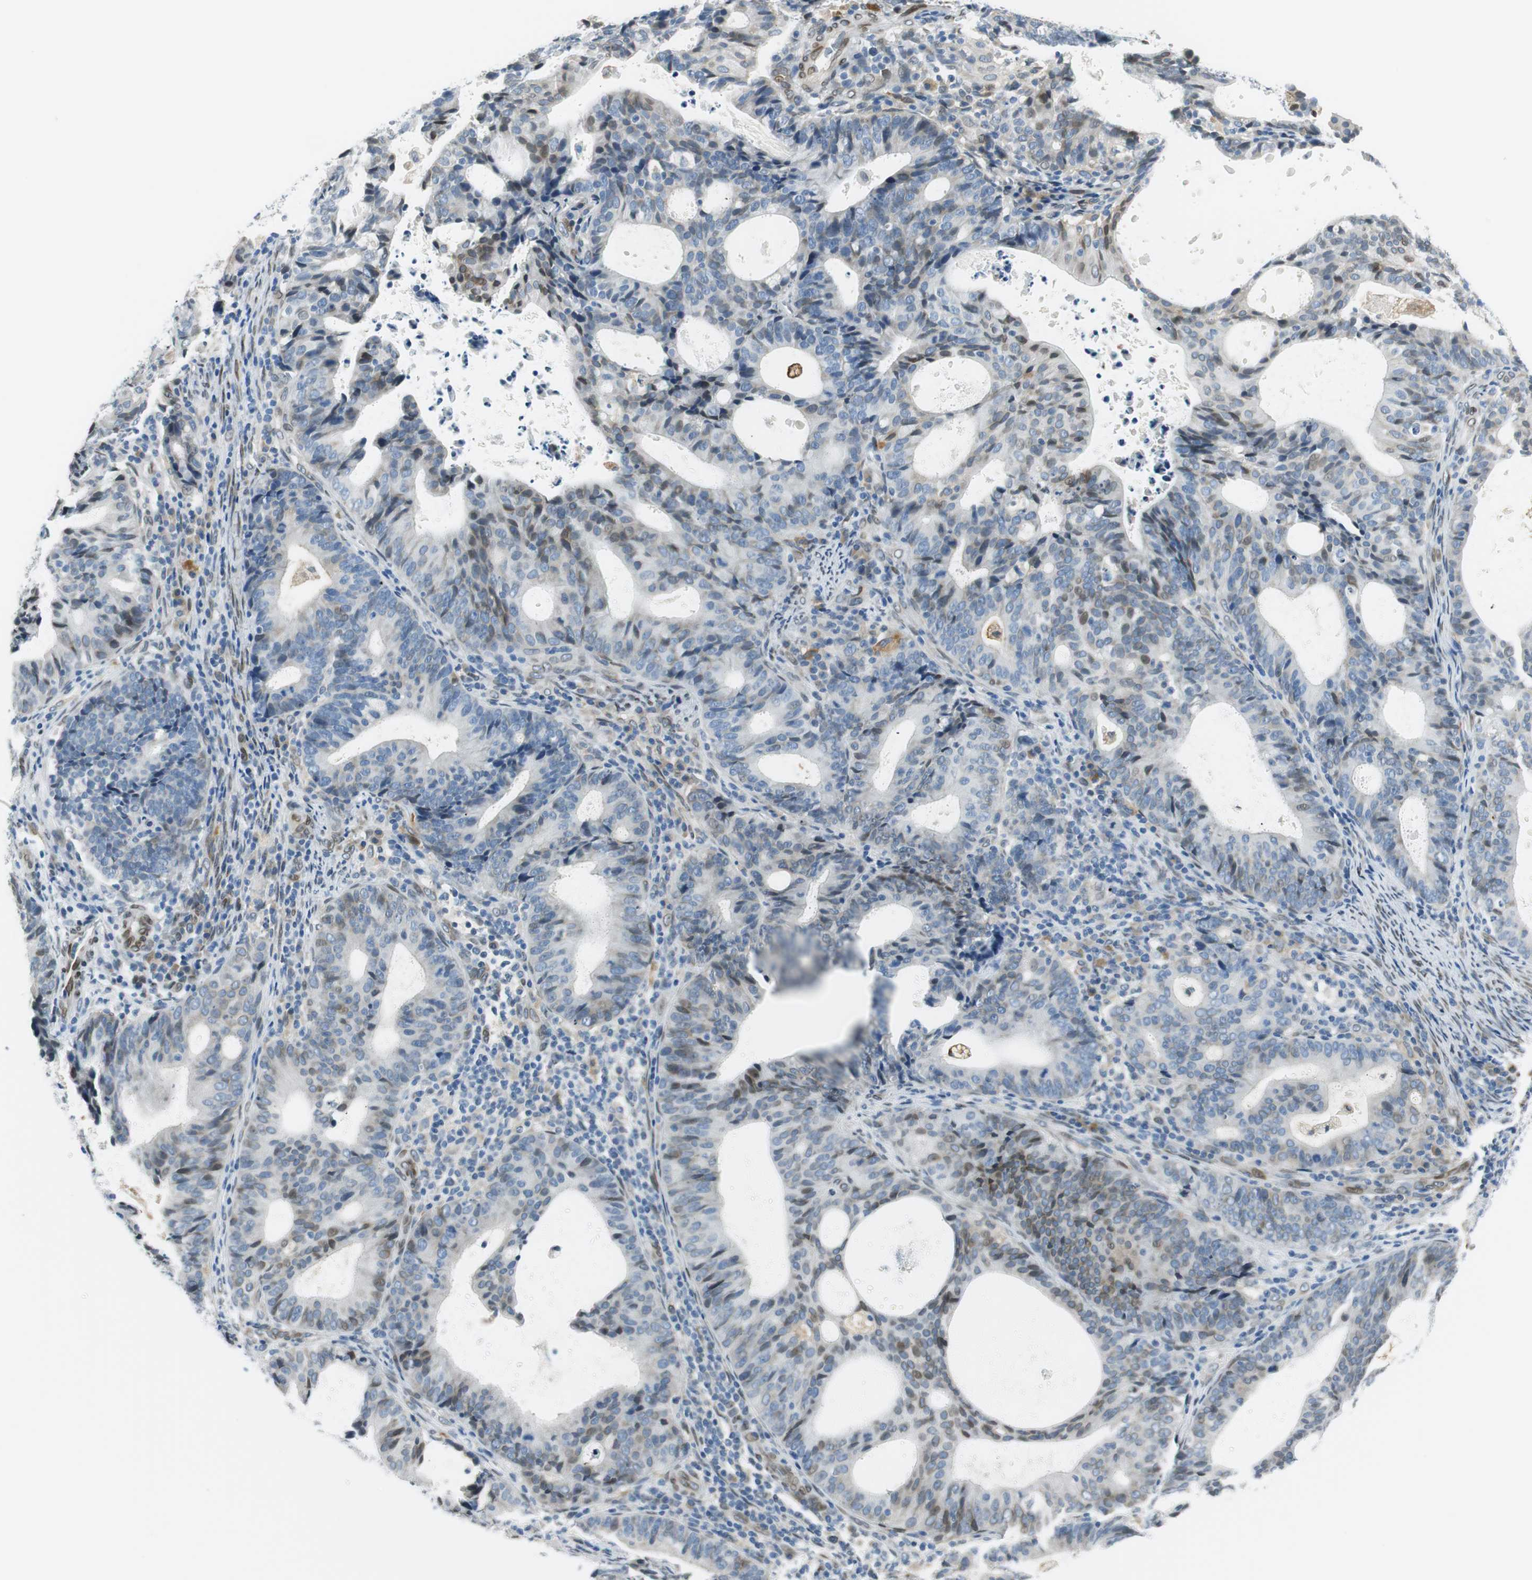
{"staining": {"intensity": "weak", "quantity": "25%-75%", "location": "cytoplasmic/membranous"}, "tissue": "endometrial cancer", "cell_type": "Tumor cells", "image_type": "cancer", "snomed": [{"axis": "morphology", "description": "Adenocarcinoma, NOS"}, {"axis": "topography", "description": "Uterus"}], "caption": "Human endometrial cancer stained for a protein (brown) demonstrates weak cytoplasmic/membranous positive positivity in approximately 25%-75% of tumor cells.", "gene": "TMEM260", "patient": {"sex": "female", "age": 83}}